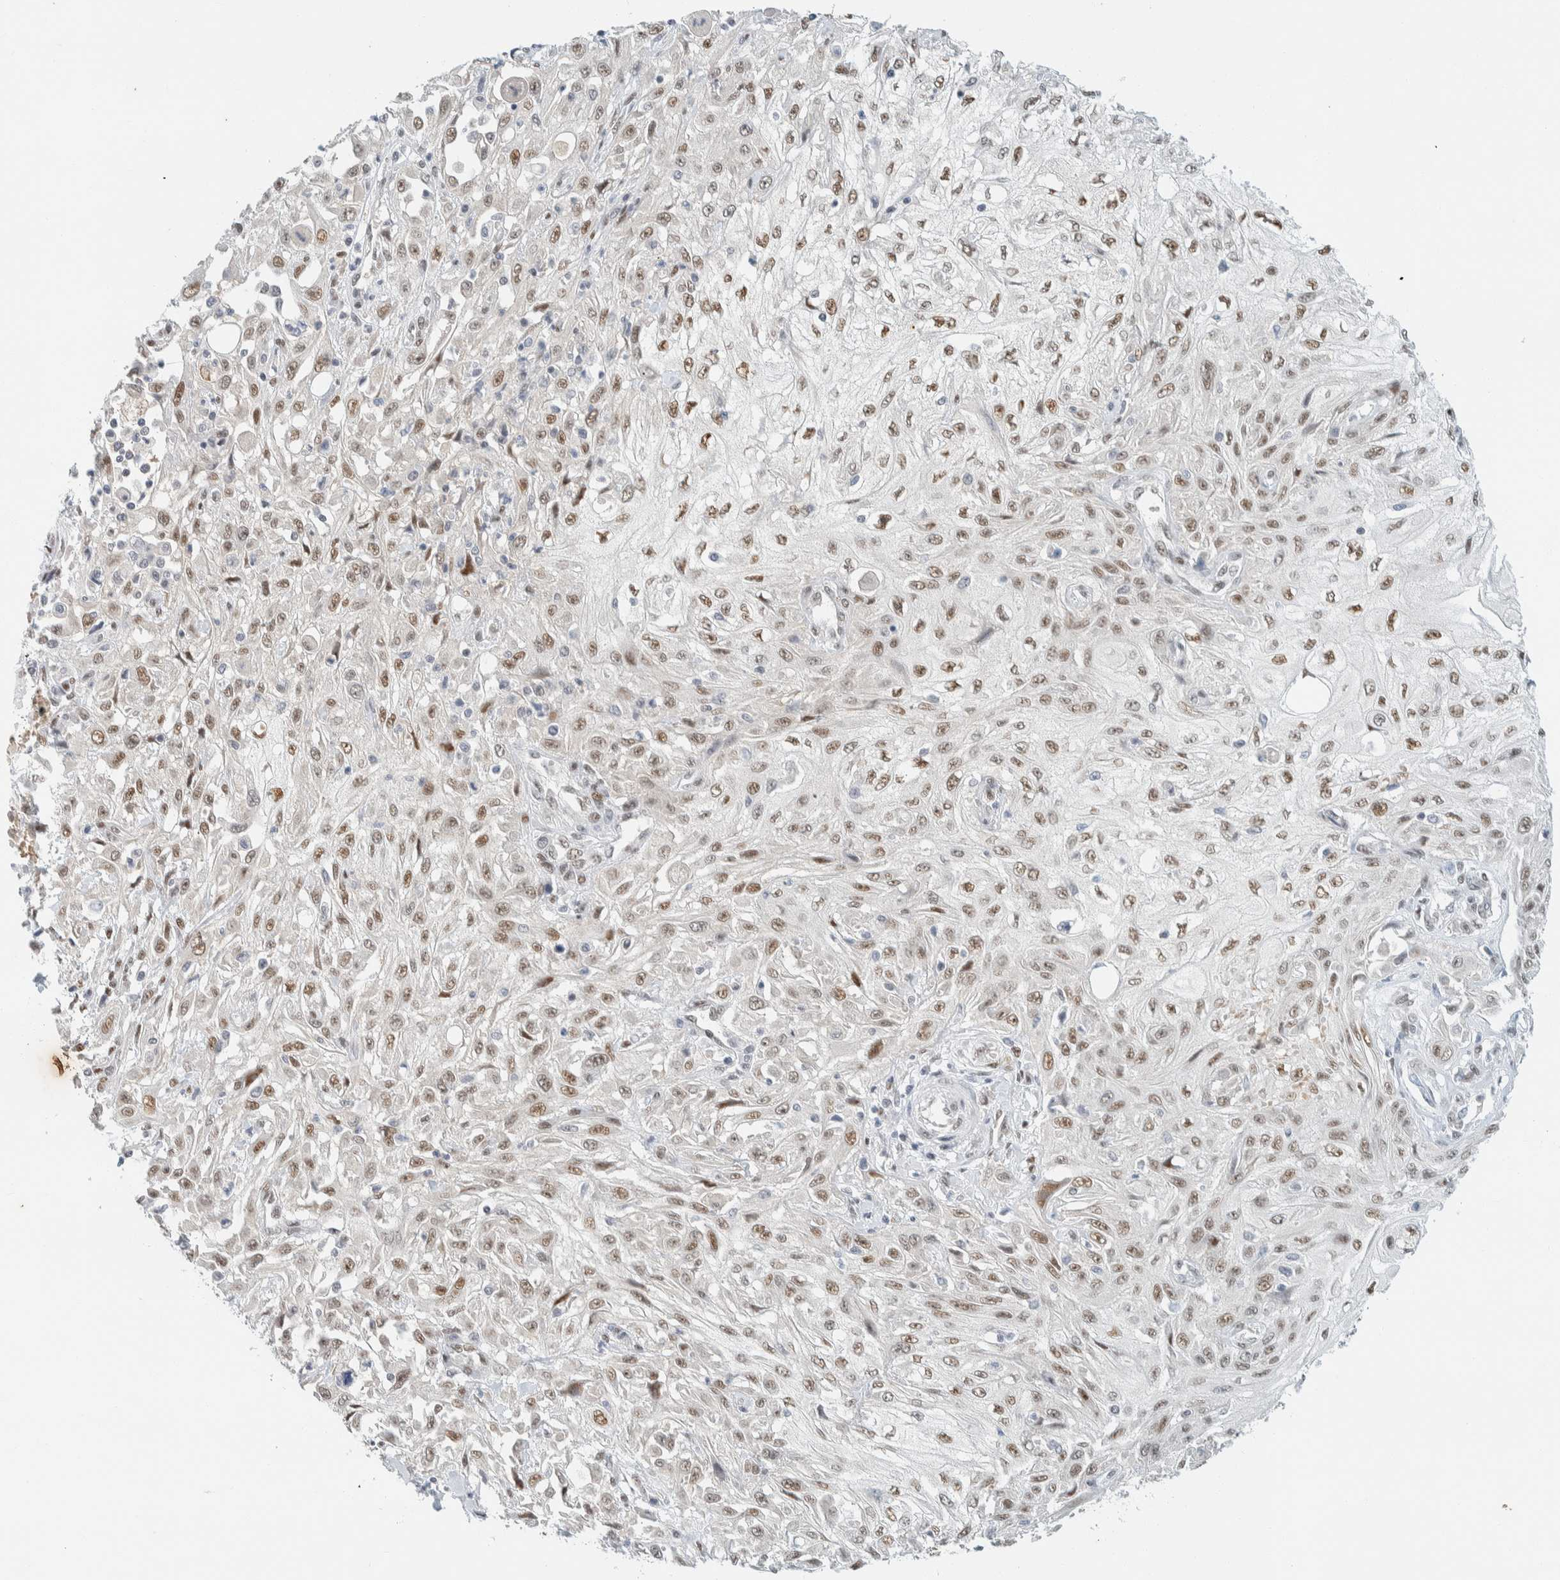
{"staining": {"intensity": "moderate", "quantity": ">75%", "location": "nuclear"}, "tissue": "skin cancer", "cell_type": "Tumor cells", "image_type": "cancer", "snomed": [{"axis": "morphology", "description": "Squamous cell carcinoma, NOS"}, {"axis": "morphology", "description": "Squamous cell carcinoma, metastatic, NOS"}, {"axis": "topography", "description": "Skin"}, {"axis": "topography", "description": "Lymph node"}], "caption": "A histopathology image of human skin cancer (metastatic squamous cell carcinoma) stained for a protein exhibits moderate nuclear brown staining in tumor cells.", "gene": "ZNF683", "patient": {"sex": "male", "age": 75}}